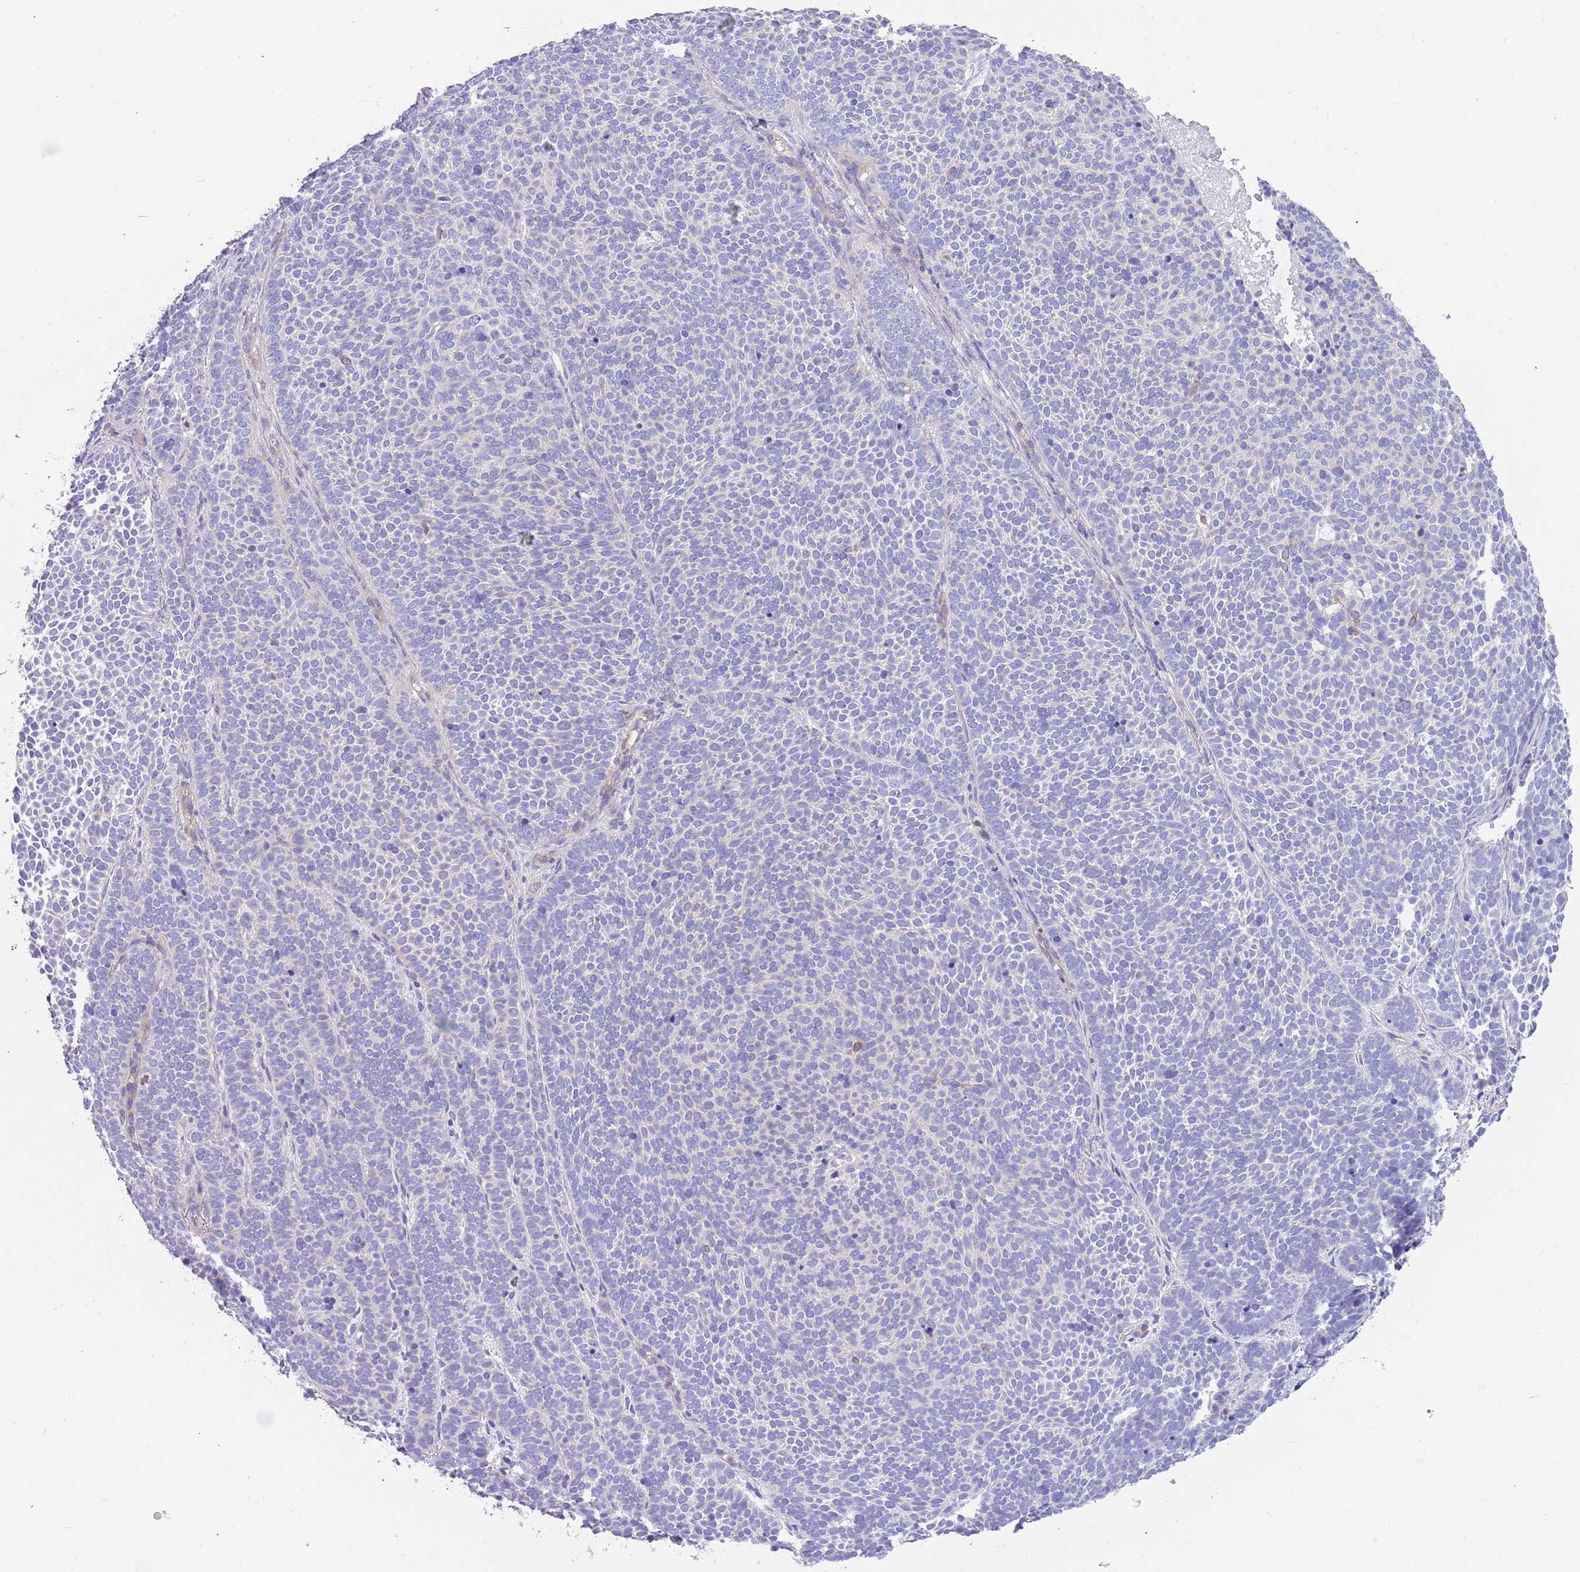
{"staining": {"intensity": "negative", "quantity": "none", "location": "none"}, "tissue": "skin cancer", "cell_type": "Tumor cells", "image_type": "cancer", "snomed": [{"axis": "morphology", "description": "Basal cell carcinoma"}, {"axis": "topography", "description": "Skin"}], "caption": "The immunohistochemistry micrograph has no significant staining in tumor cells of basal cell carcinoma (skin) tissue. (DAB immunohistochemistry (IHC) visualized using brightfield microscopy, high magnification).", "gene": "SERINC3", "patient": {"sex": "female", "age": 77}}